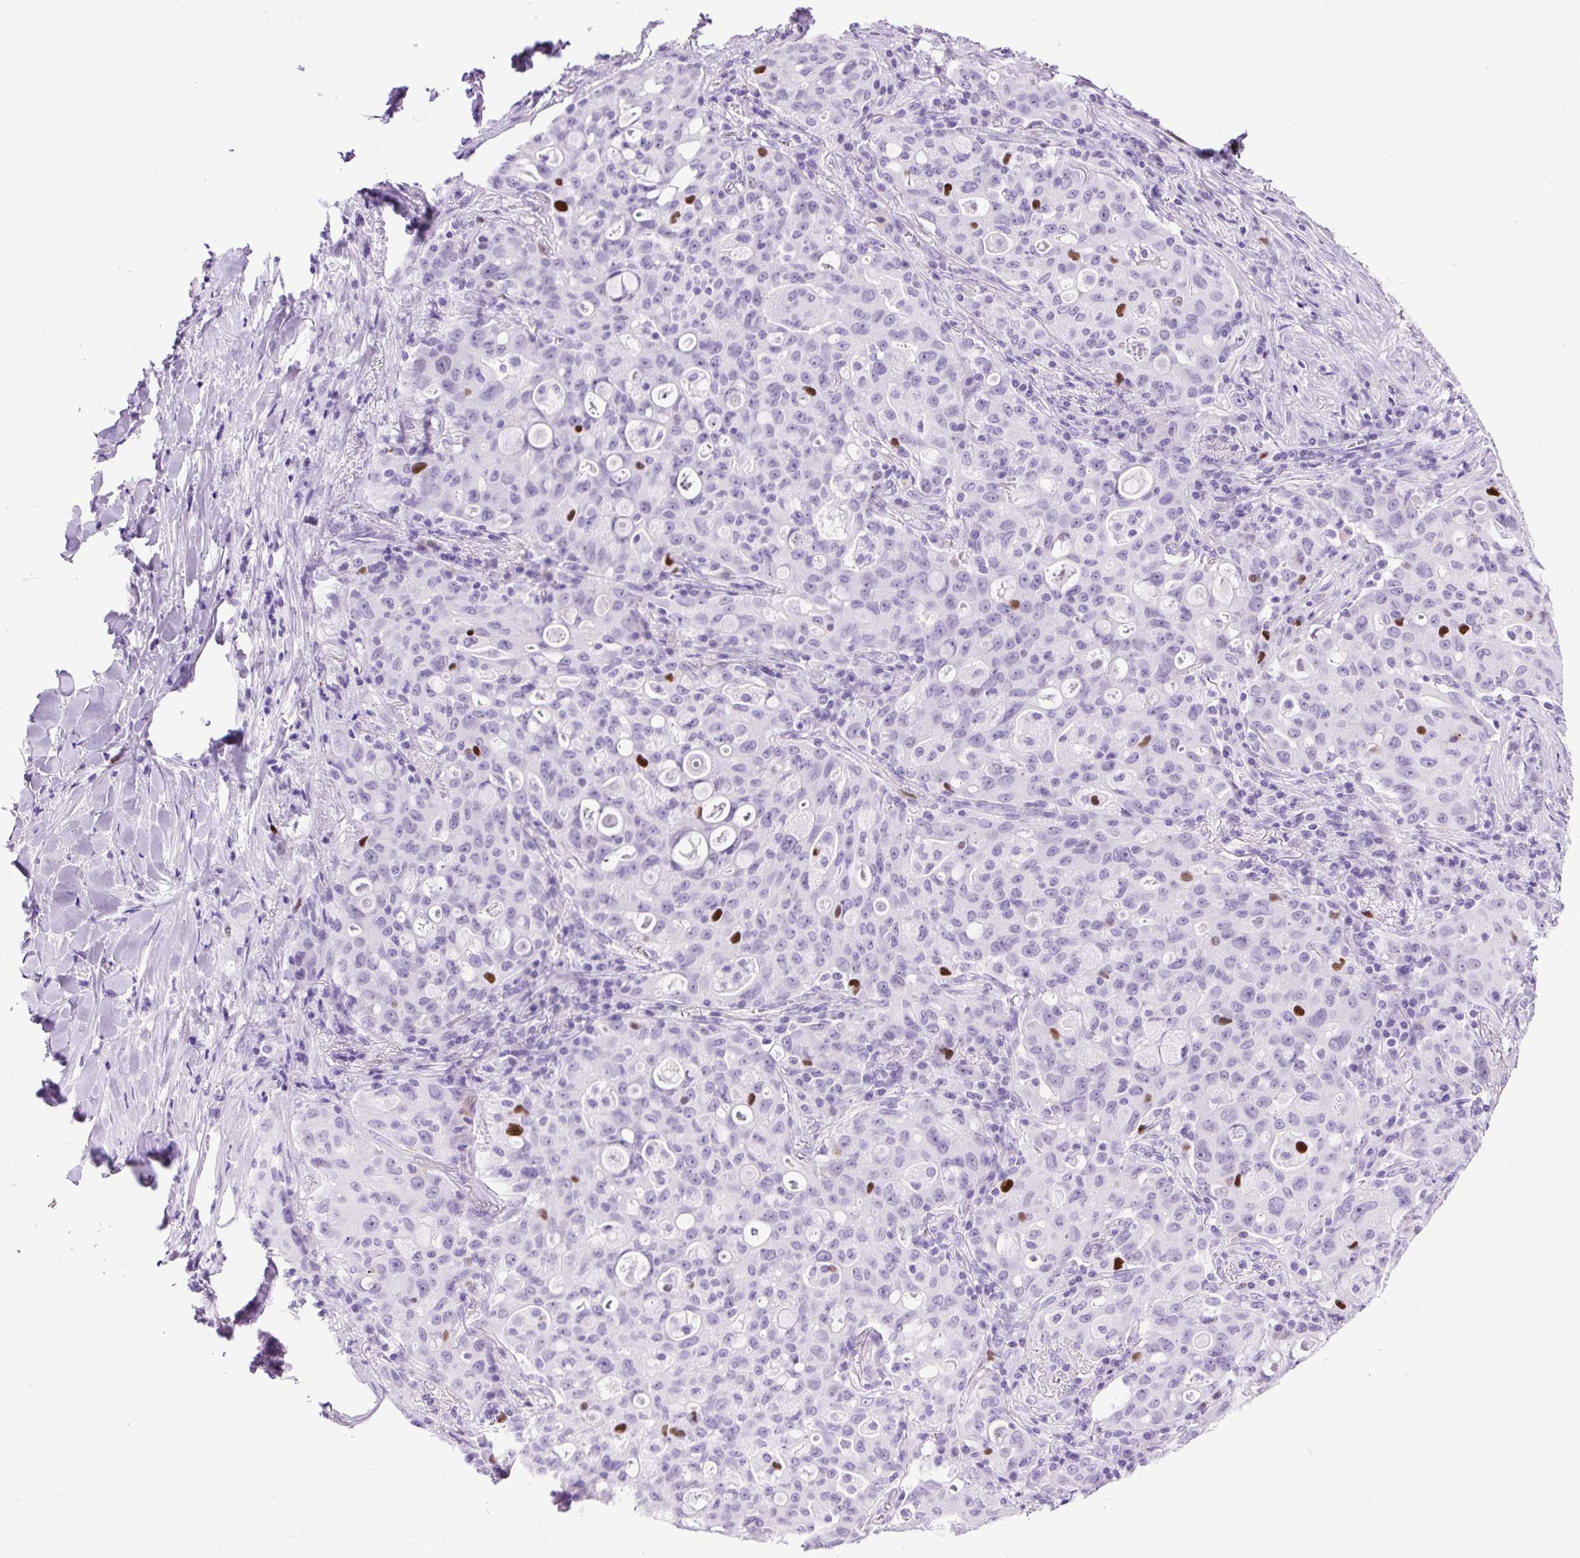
{"staining": {"intensity": "strong", "quantity": "<25%", "location": "nuclear"}, "tissue": "lung cancer", "cell_type": "Tumor cells", "image_type": "cancer", "snomed": [{"axis": "morphology", "description": "Adenocarcinoma, NOS"}, {"axis": "topography", "description": "Lung"}], "caption": "Protein expression analysis of human lung cancer (adenocarcinoma) reveals strong nuclear positivity in about <25% of tumor cells. The protein of interest is stained brown, and the nuclei are stained in blue (DAB (3,3'-diaminobenzidine) IHC with brightfield microscopy, high magnification).", "gene": "RACGAP1", "patient": {"sex": "female", "age": 44}}